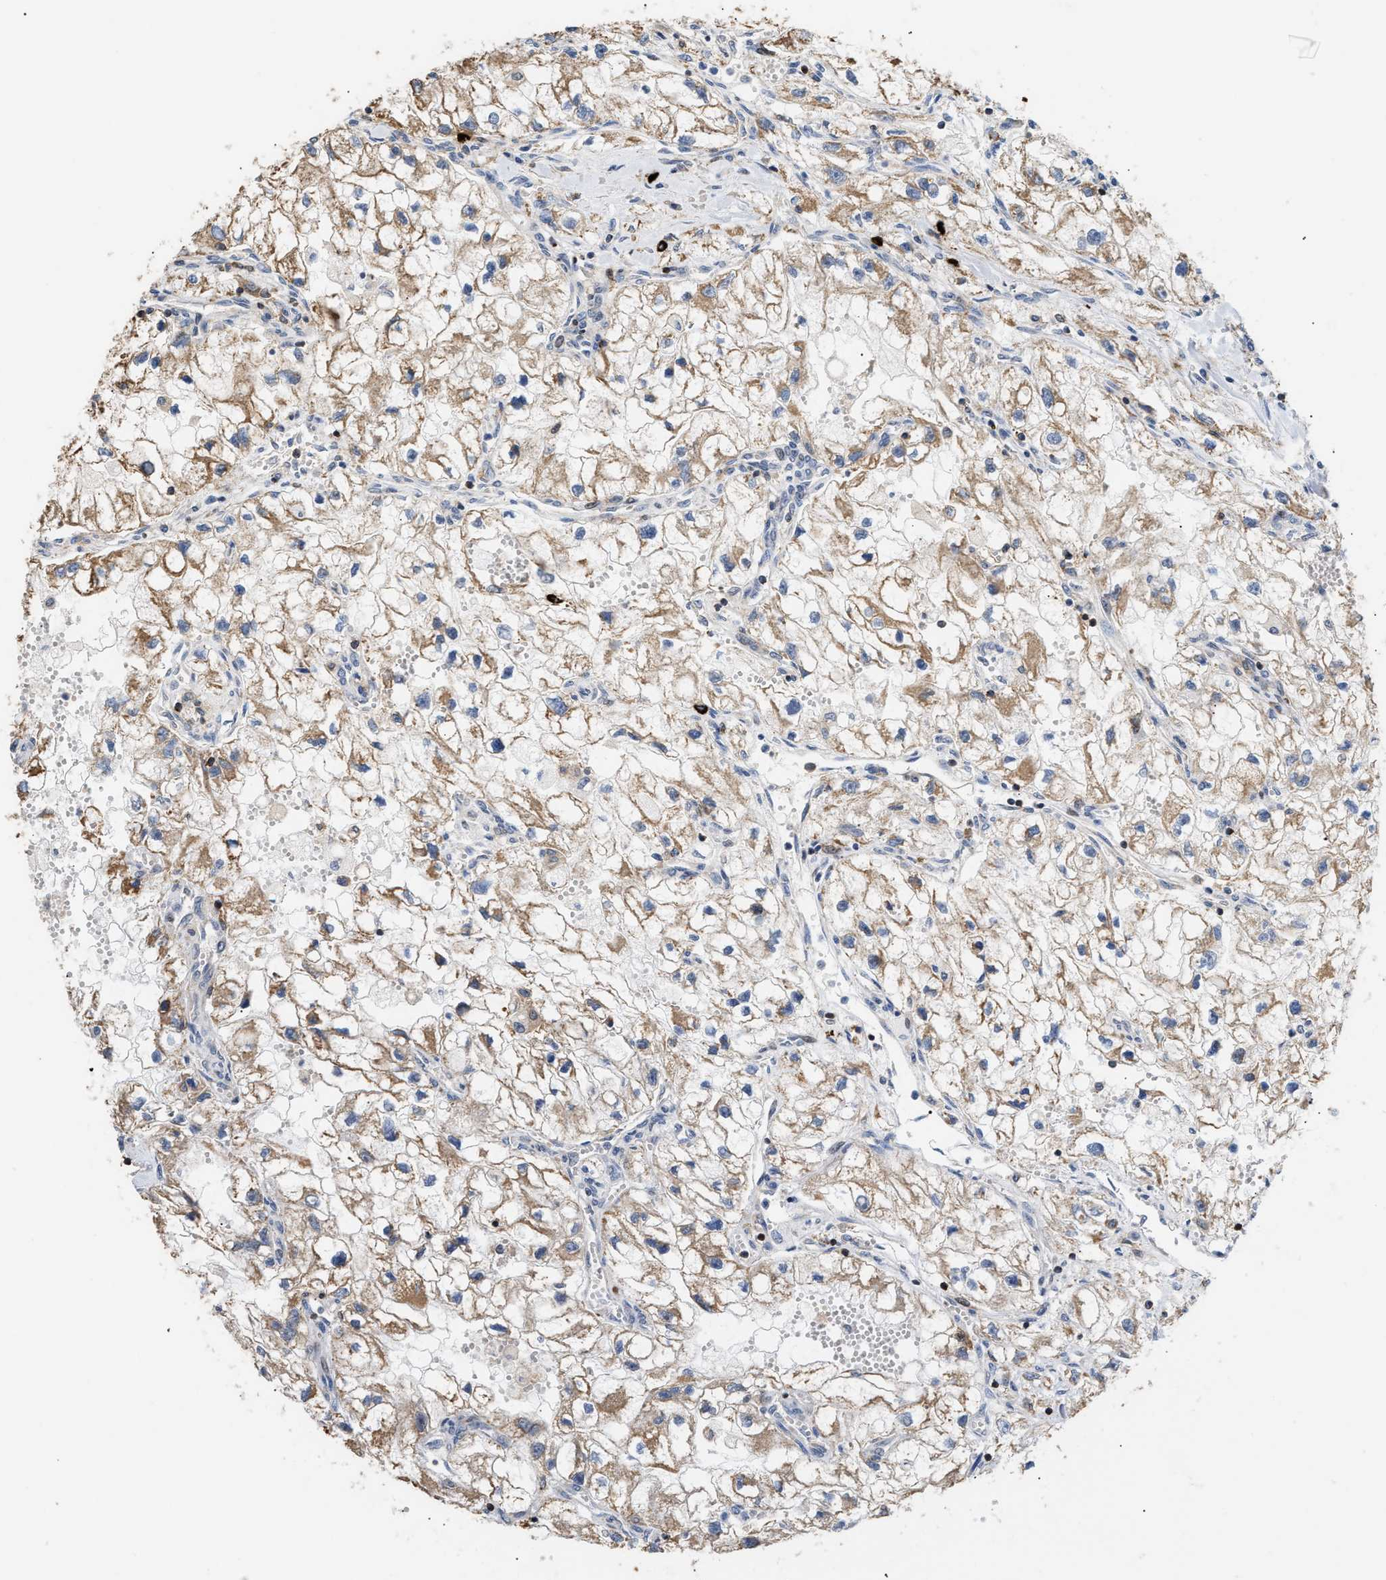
{"staining": {"intensity": "weak", "quantity": ">75%", "location": "cytoplasmic/membranous"}, "tissue": "renal cancer", "cell_type": "Tumor cells", "image_type": "cancer", "snomed": [{"axis": "morphology", "description": "Adenocarcinoma, NOS"}, {"axis": "topography", "description": "Kidney"}], "caption": "Human renal cancer stained with a brown dye exhibits weak cytoplasmic/membranous positive staining in approximately >75% of tumor cells.", "gene": "ATP9A", "patient": {"sex": "female", "age": 70}}